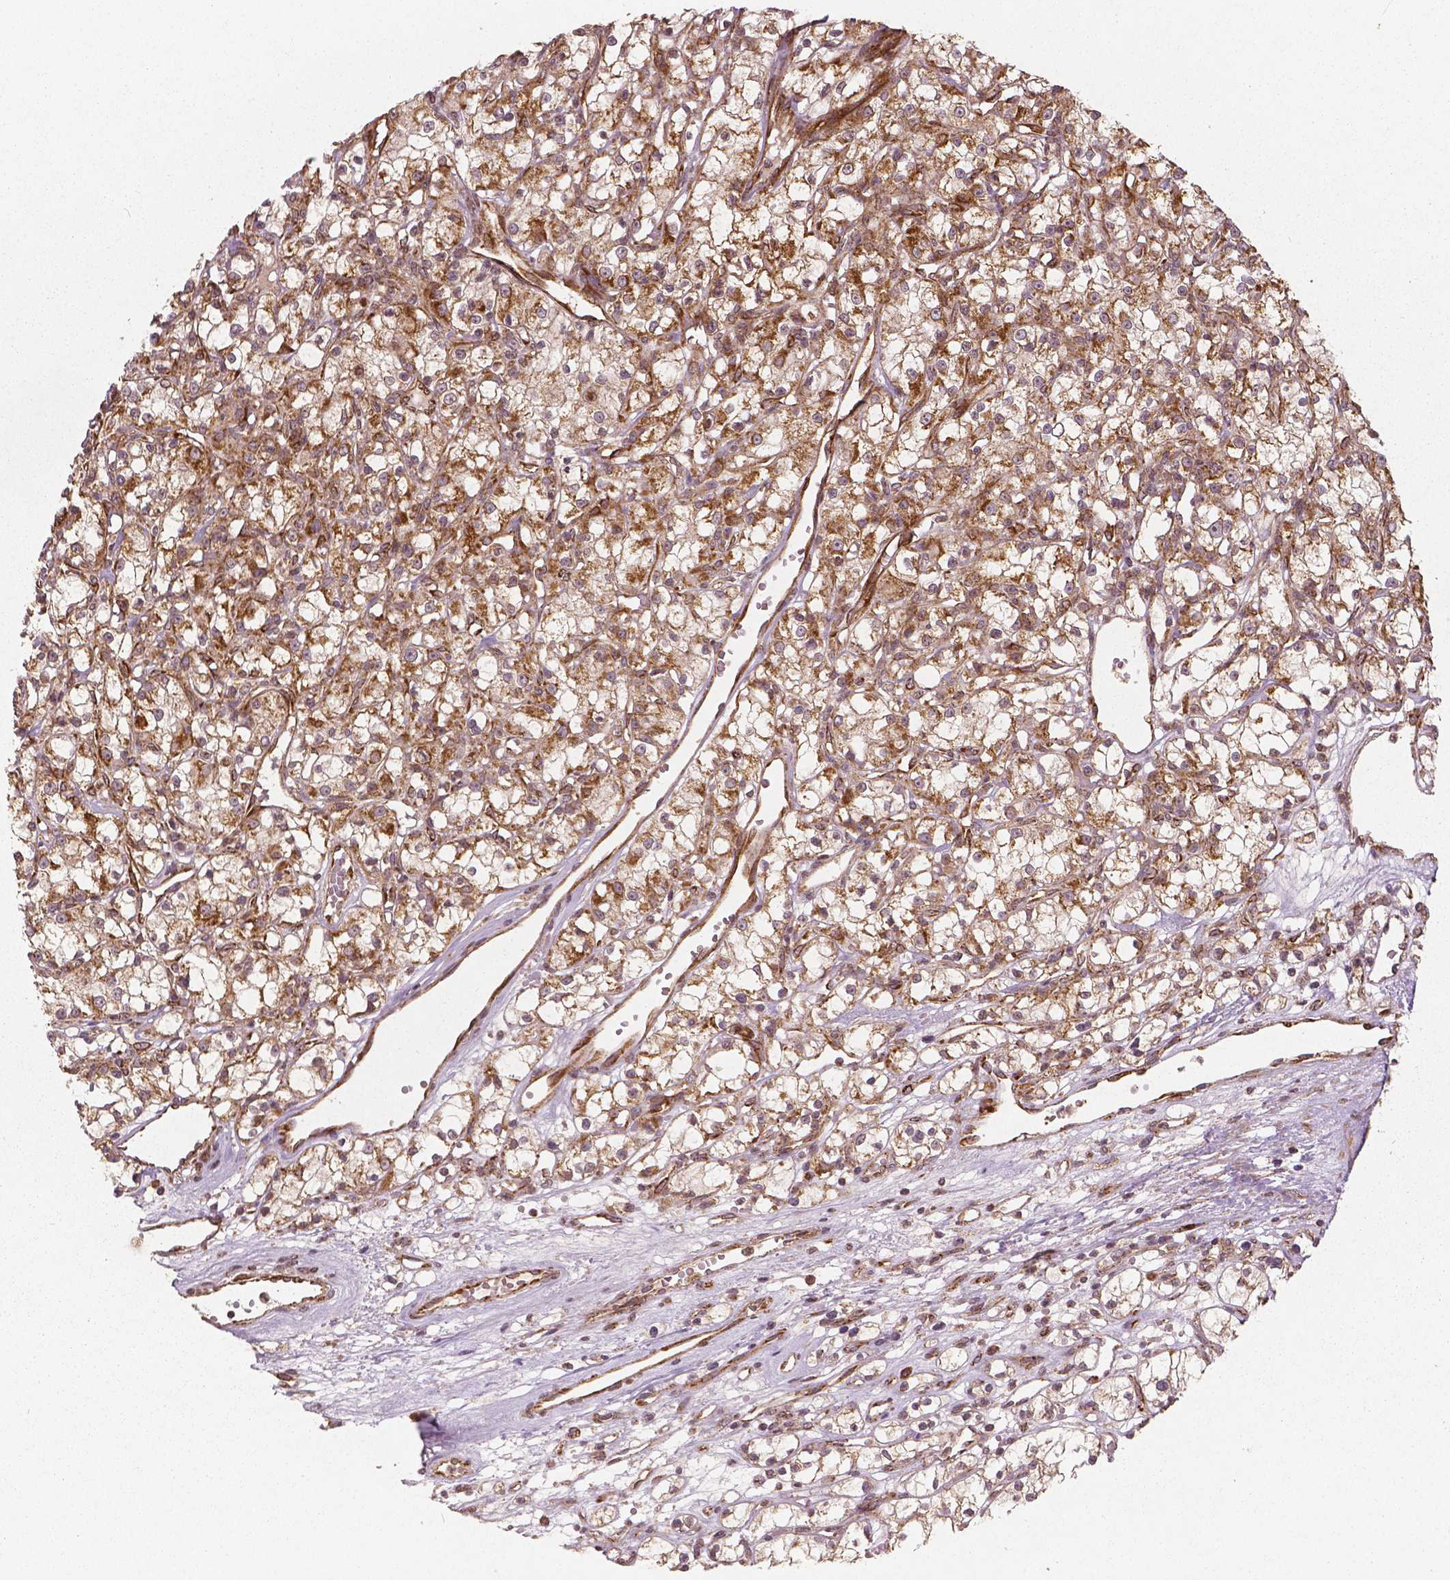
{"staining": {"intensity": "moderate", "quantity": ">75%", "location": "cytoplasmic/membranous"}, "tissue": "renal cancer", "cell_type": "Tumor cells", "image_type": "cancer", "snomed": [{"axis": "morphology", "description": "Adenocarcinoma, NOS"}, {"axis": "topography", "description": "Kidney"}], "caption": "Renal cancer (adenocarcinoma) stained with a brown dye exhibits moderate cytoplasmic/membranous positive staining in about >75% of tumor cells.", "gene": "PGAM5", "patient": {"sex": "female", "age": 59}}